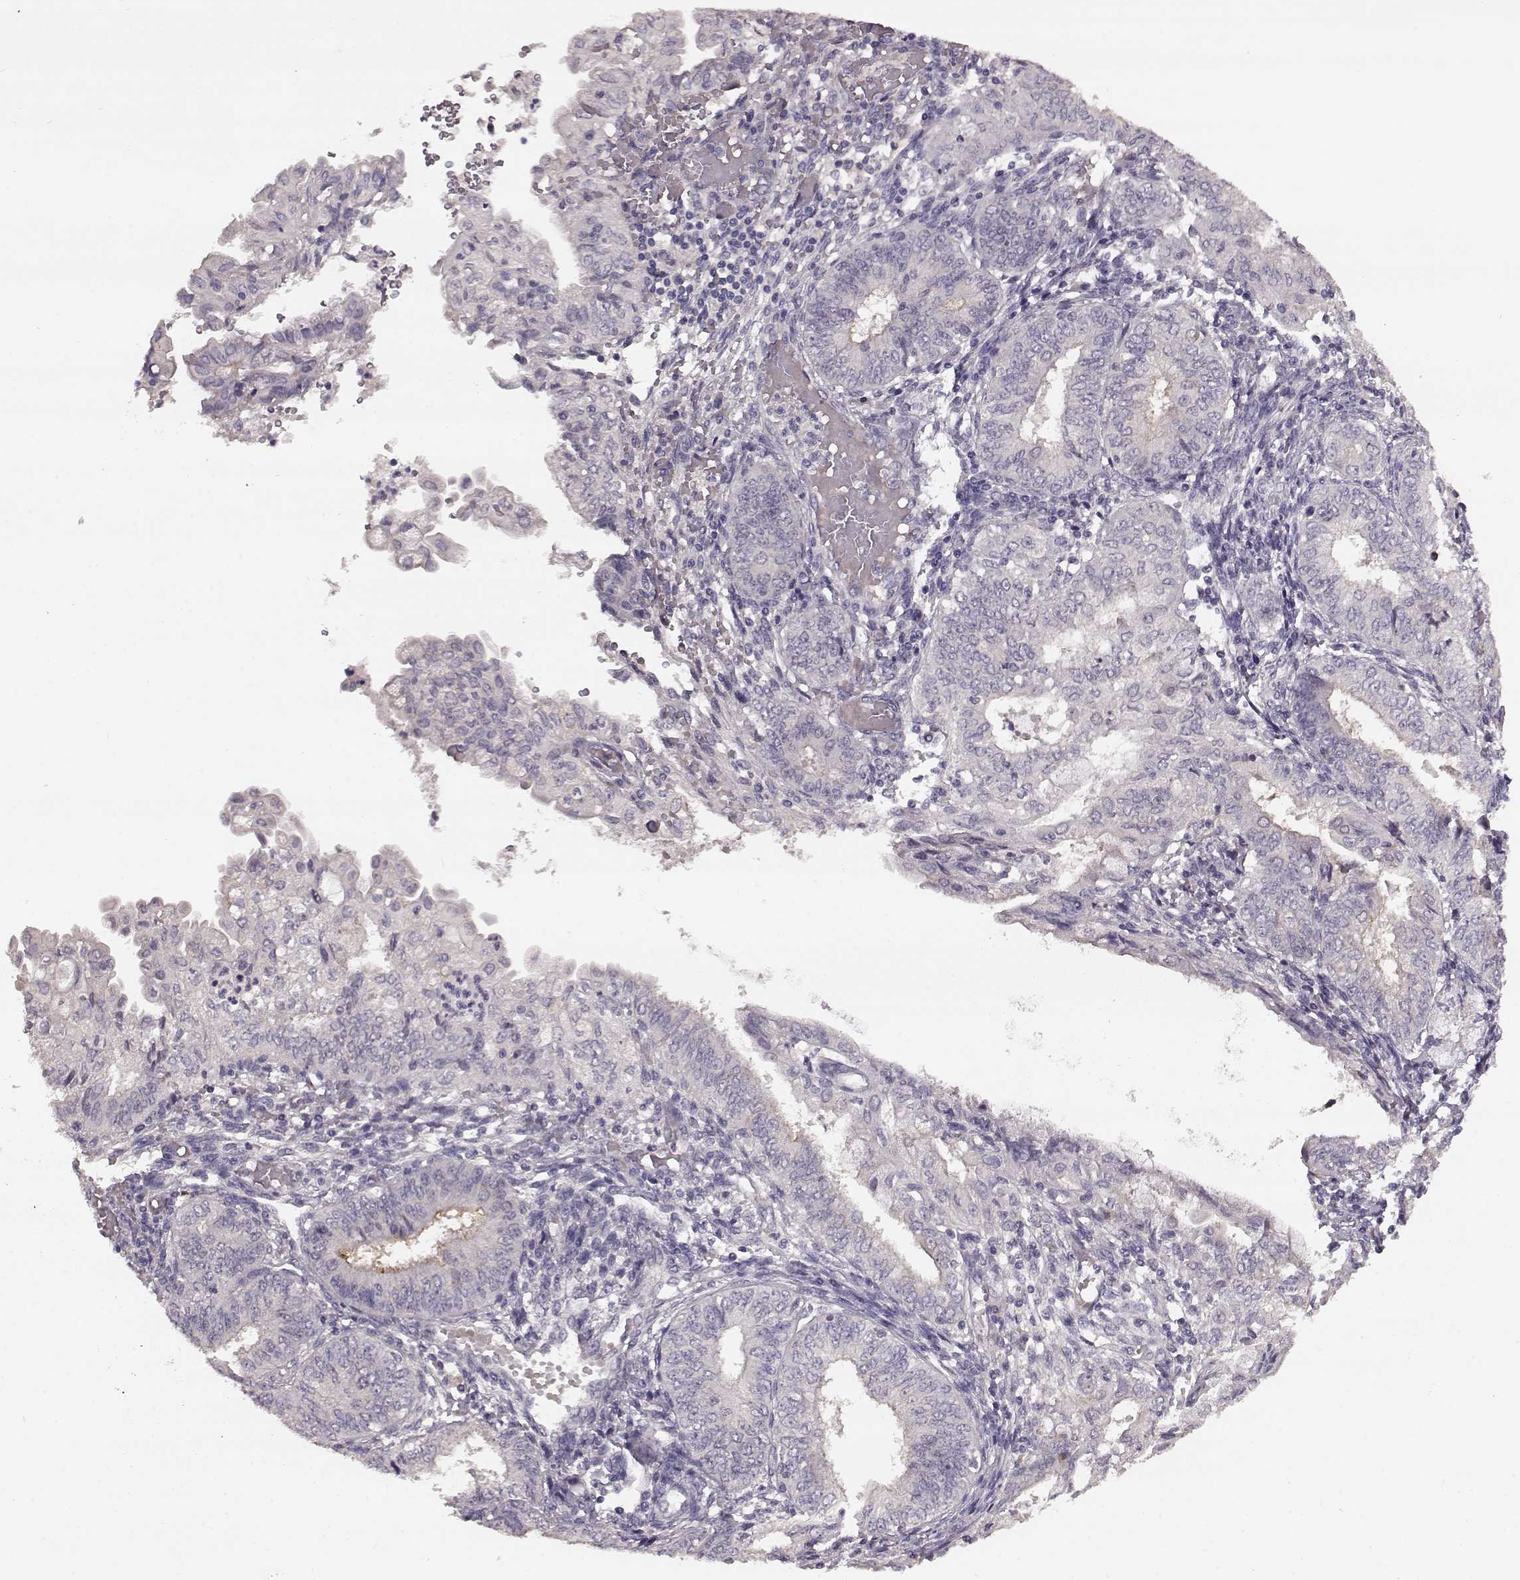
{"staining": {"intensity": "negative", "quantity": "none", "location": "none"}, "tissue": "endometrial cancer", "cell_type": "Tumor cells", "image_type": "cancer", "snomed": [{"axis": "morphology", "description": "Adenocarcinoma, NOS"}, {"axis": "topography", "description": "Endometrium"}], "caption": "There is no significant staining in tumor cells of endometrial adenocarcinoma.", "gene": "SLC52A3", "patient": {"sex": "female", "age": 68}}